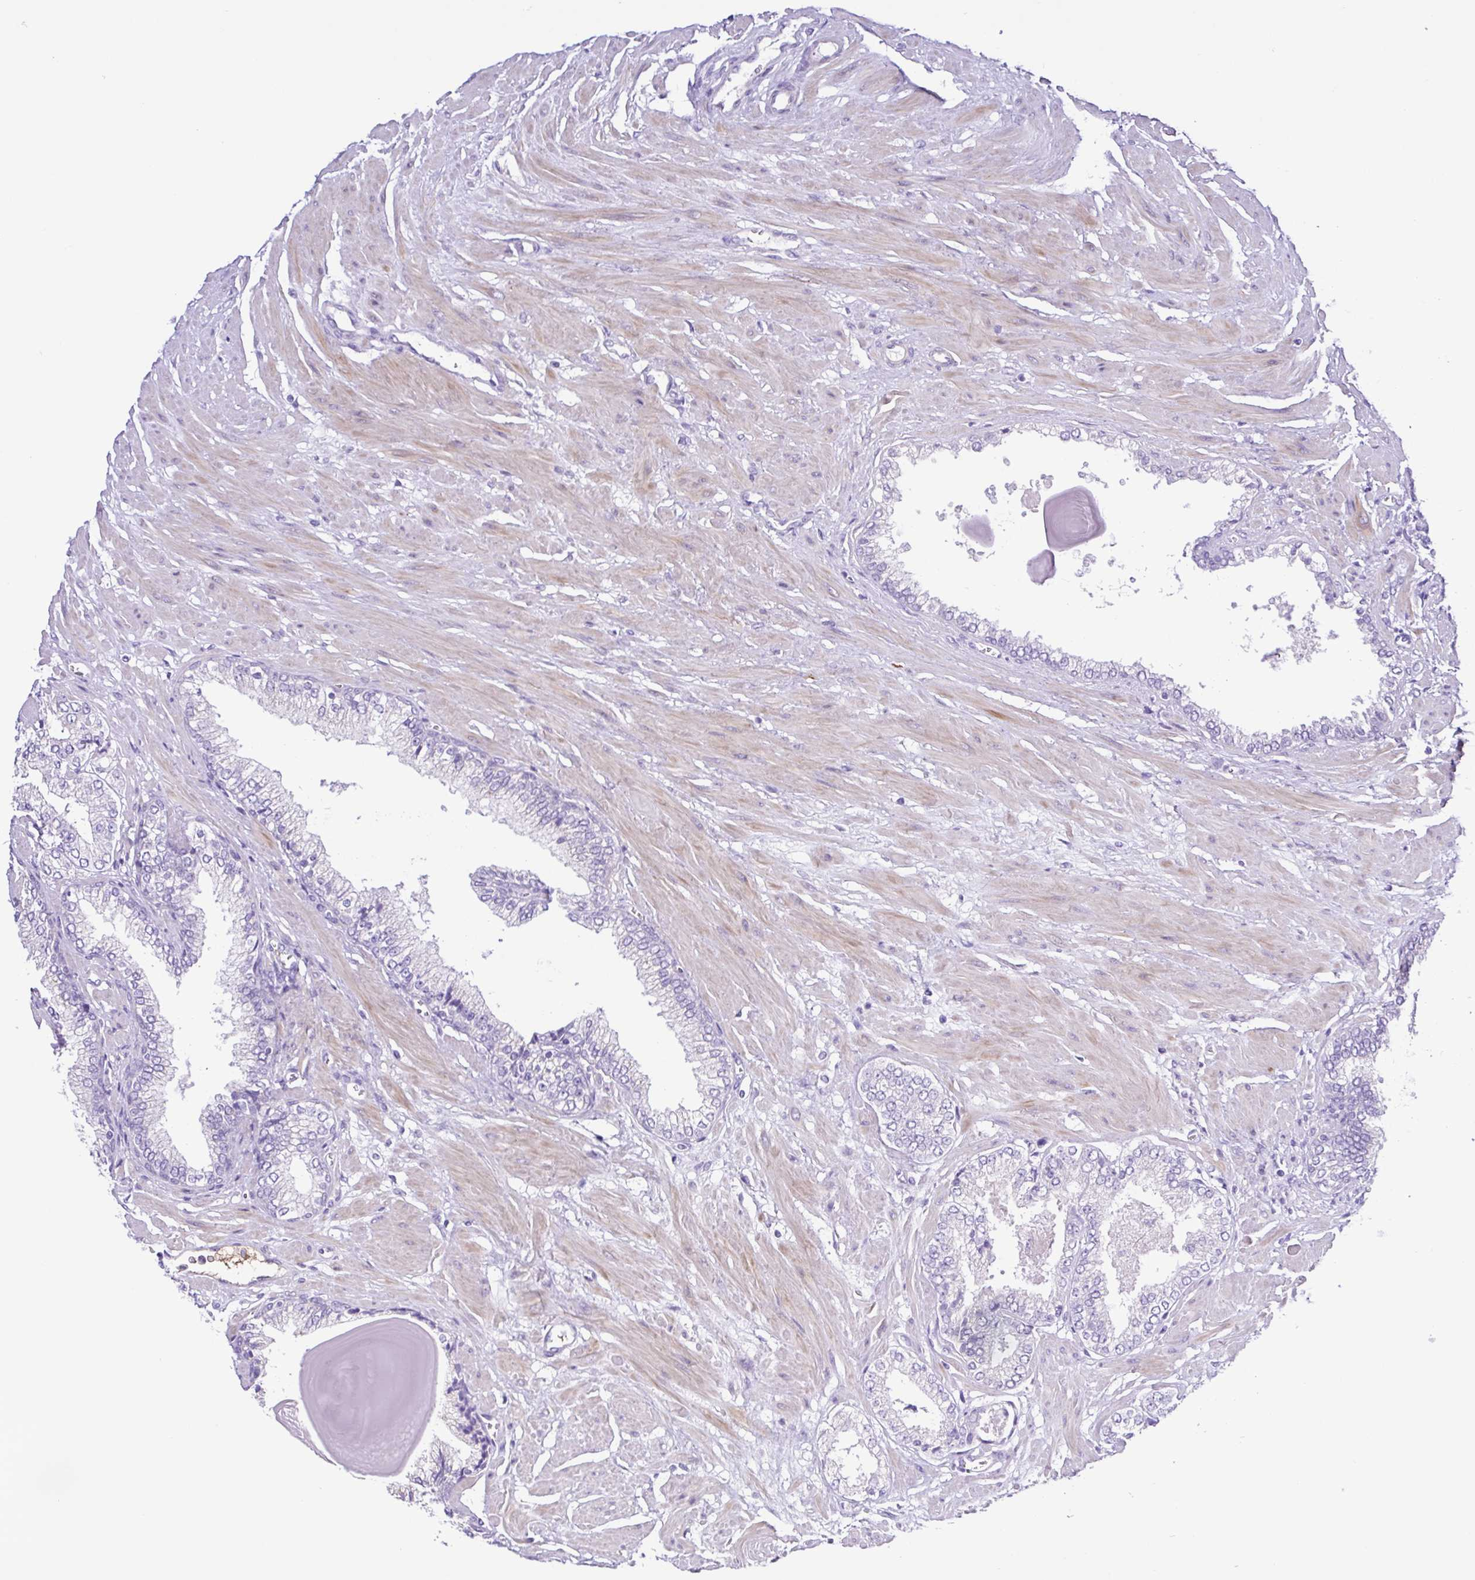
{"staining": {"intensity": "negative", "quantity": "none", "location": "none"}, "tissue": "prostate cancer", "cell_type": "Tumor cells", "image_type": "cancer", "snomed": [{"axis": "morphology", "description": "Adenocarcinoma, High grade"}, {"axis": "topography", "description": "Prostate"}], "caption": "High-grade adenocarcinoma (prostate) was stained to show a protein in brown. There is no significant positivity in tumor cells.", "gene": "GABBR2", "patient": {"sex": "male", "age": 64}}